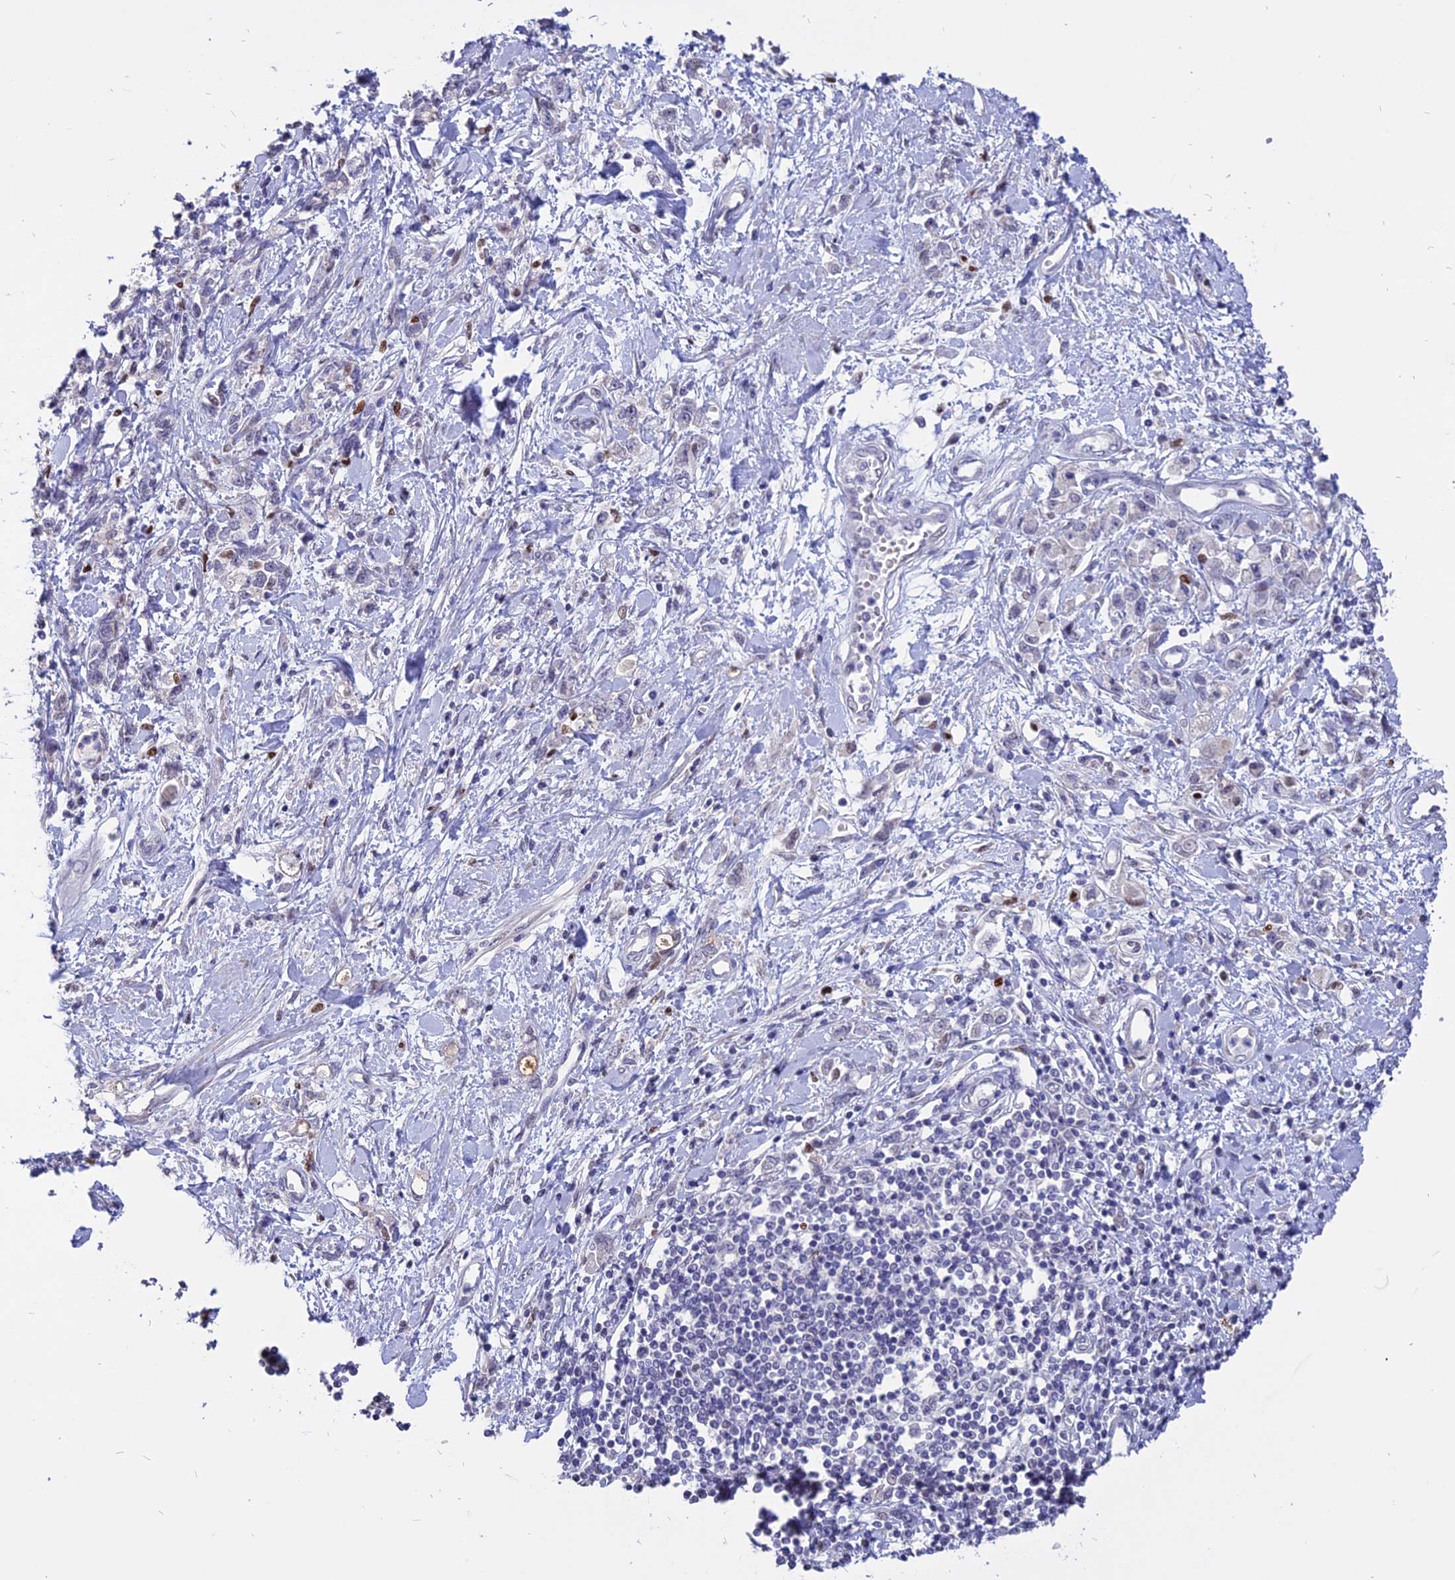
{"staining": {"intensity": "negative", "quantity": "none", "location": "none"}, "tissue": "stomach cancer", "cell_type": "Tumor cells", "image_type": "cancer", "snomed": [{"axis": "morphology", "description": "Adenocarcinoma, NOS"}, {"axis": "topography", "description": "Stomach"}], "caption": "Tumor cells are negative for brown protein staining in stomach cancer (adenocarcinoma).", "gene": "TMEM263", "patient": {"sex": "female", "age": 76}}